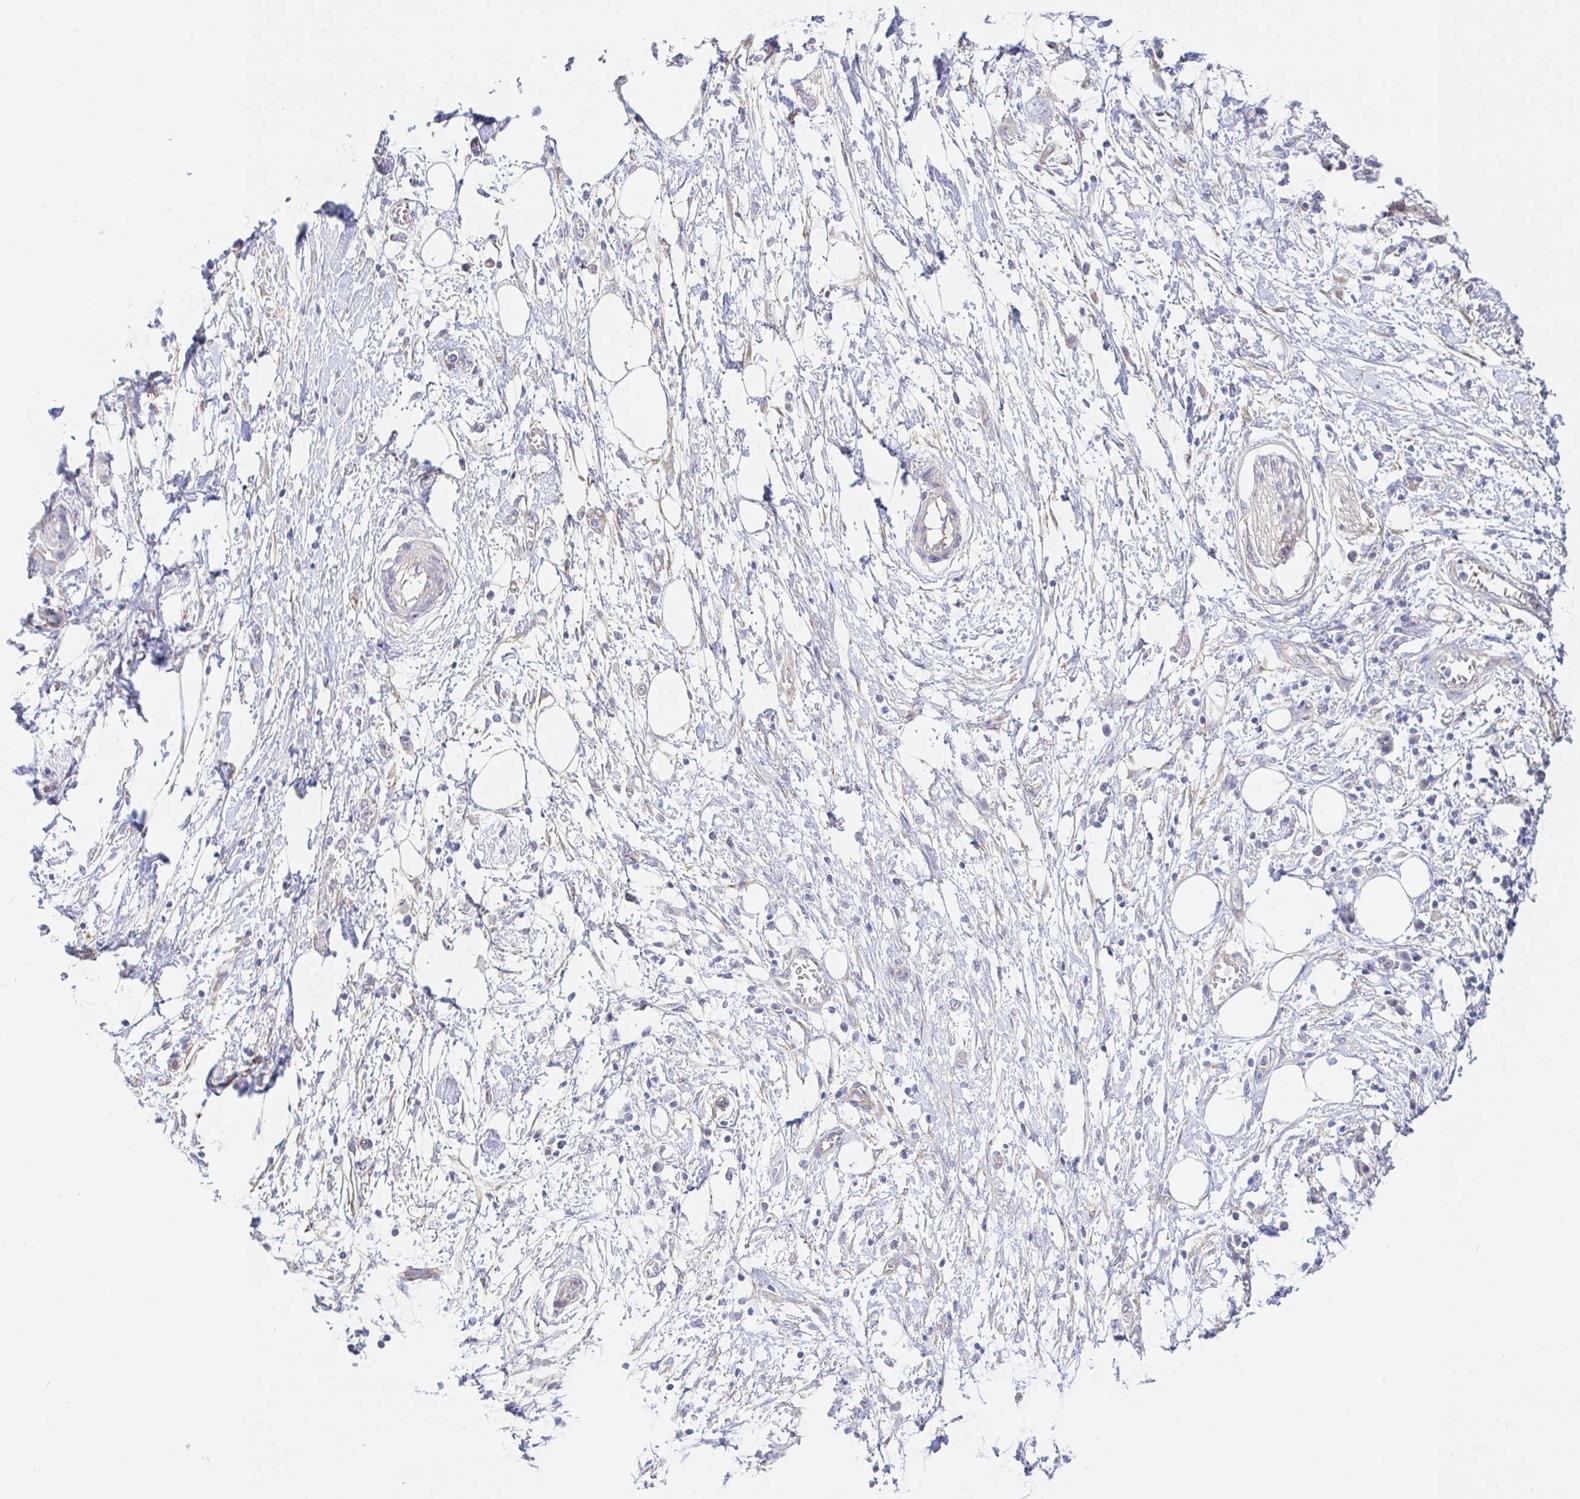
{"staining": {"intensity": "negative", "quantity": "none", "location": "none"}, "tissue": "pancreatic cancer", "cell_type": "Tumor cells", "image_type": "cancer", "snomed": [{"axis": "morphology", "description": "Adenocarcinoma, NOS"}, {"axis": "topography", "description": "Pancreas"}], "caption": "Immunohistochemistry photomicrograph of neoplastic tissue: pancreatic cancer (adenocarcinoma) stained with DAB exhibits no significant protein staining in tumor cells.", "gene": "ARL4D", "patient": {"sex": "female", "age": 72}}